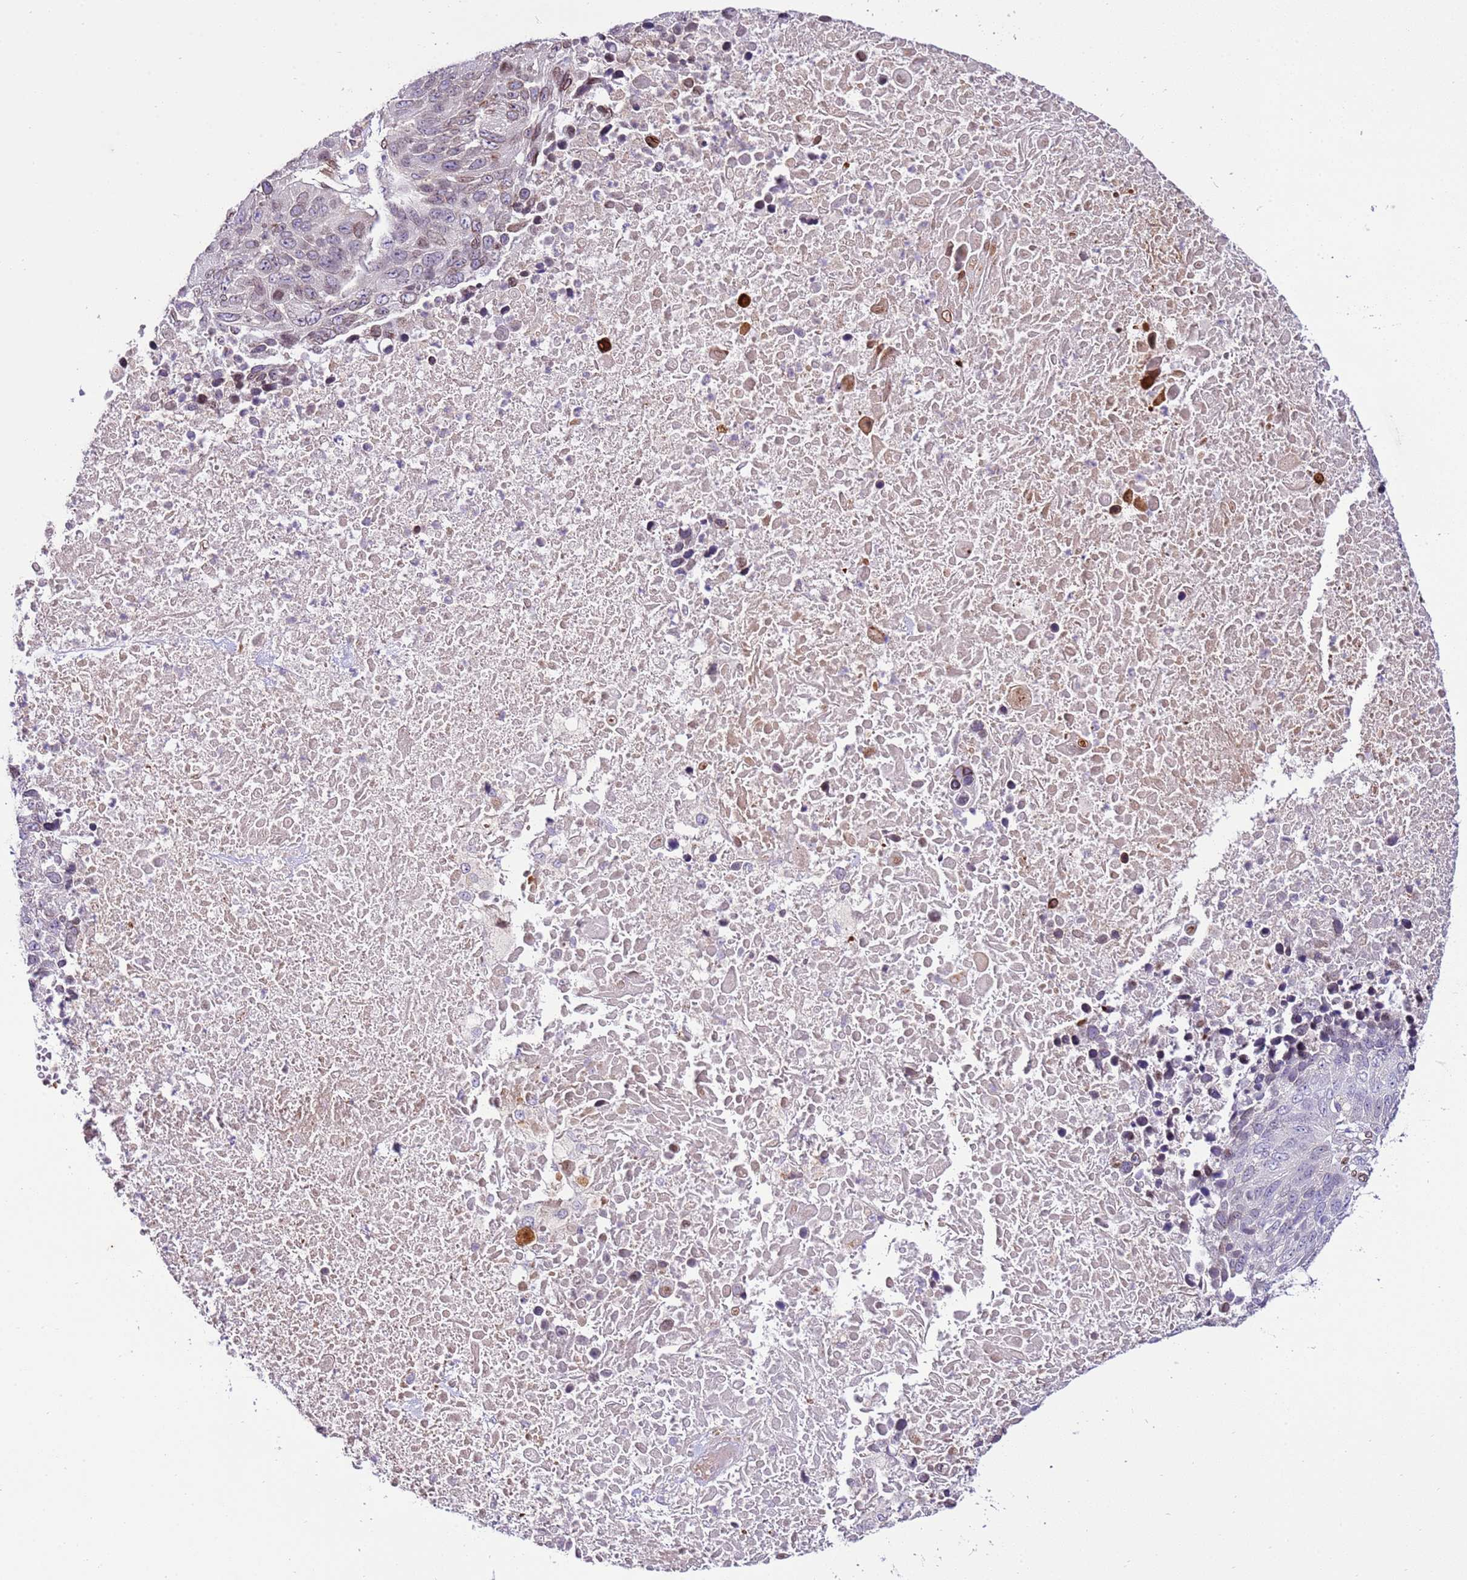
{"staining": {"intensity": "negative", "quantity": "none", "location": "none"}, "tissue": "lung cancer", "cell_type": "Tumor cells", "image_type": "cancer", "snomed": [{"axis": "morphology", "description": "Normal tissue, NOS"}, {"axis": "morphology", "description": "Squamous cell carcinoma, NOS"}, {"axis": "topography", "description": "Lymph node"}, {"axis": "topography", "description": "Lung"}], "caption": "Immunohistochemistry (IHC) of human lung cancer reveals no expression in tumor cells.", "gene": "TMEM47", "patient": {"sex": "male", "age": 66}}